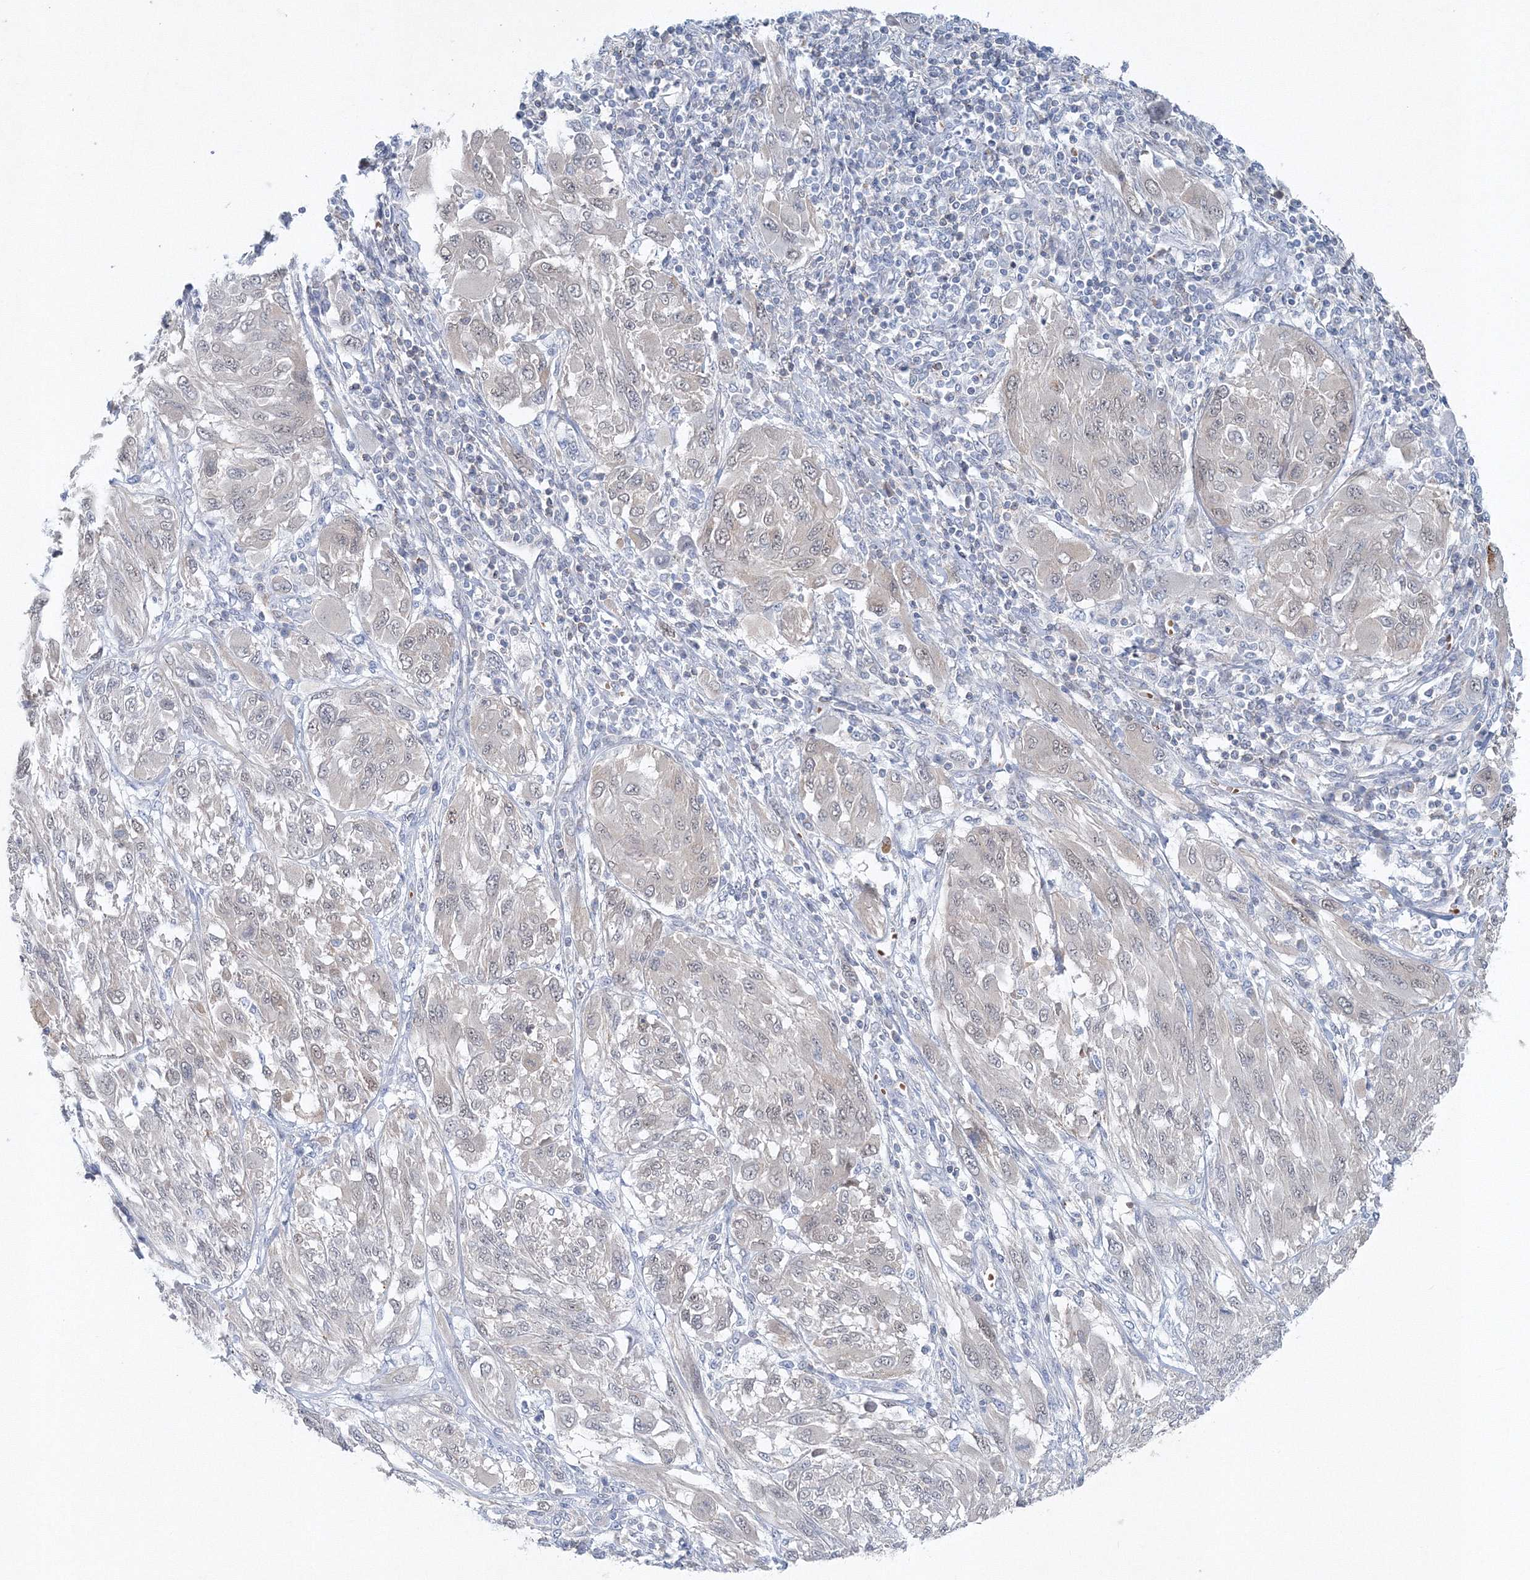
{"staining": {"intensity": "negative", "quantity": "none", "location": "none"}, "tissue": "melanoma", "cell_type": "Tumor cells", "image_type": "cancer", "snomed": [{"axis": "morphology", "description": "Malignant melanoma, NOS"}, {"axis": "topography", "description": "Skin"}], "caption": "Immunohistochemical staining of human malignant melanoma reveals no significant staining in tumor cells.", "gene": "SH3BP5", "patient": {"sex": "female", "age": 91}}